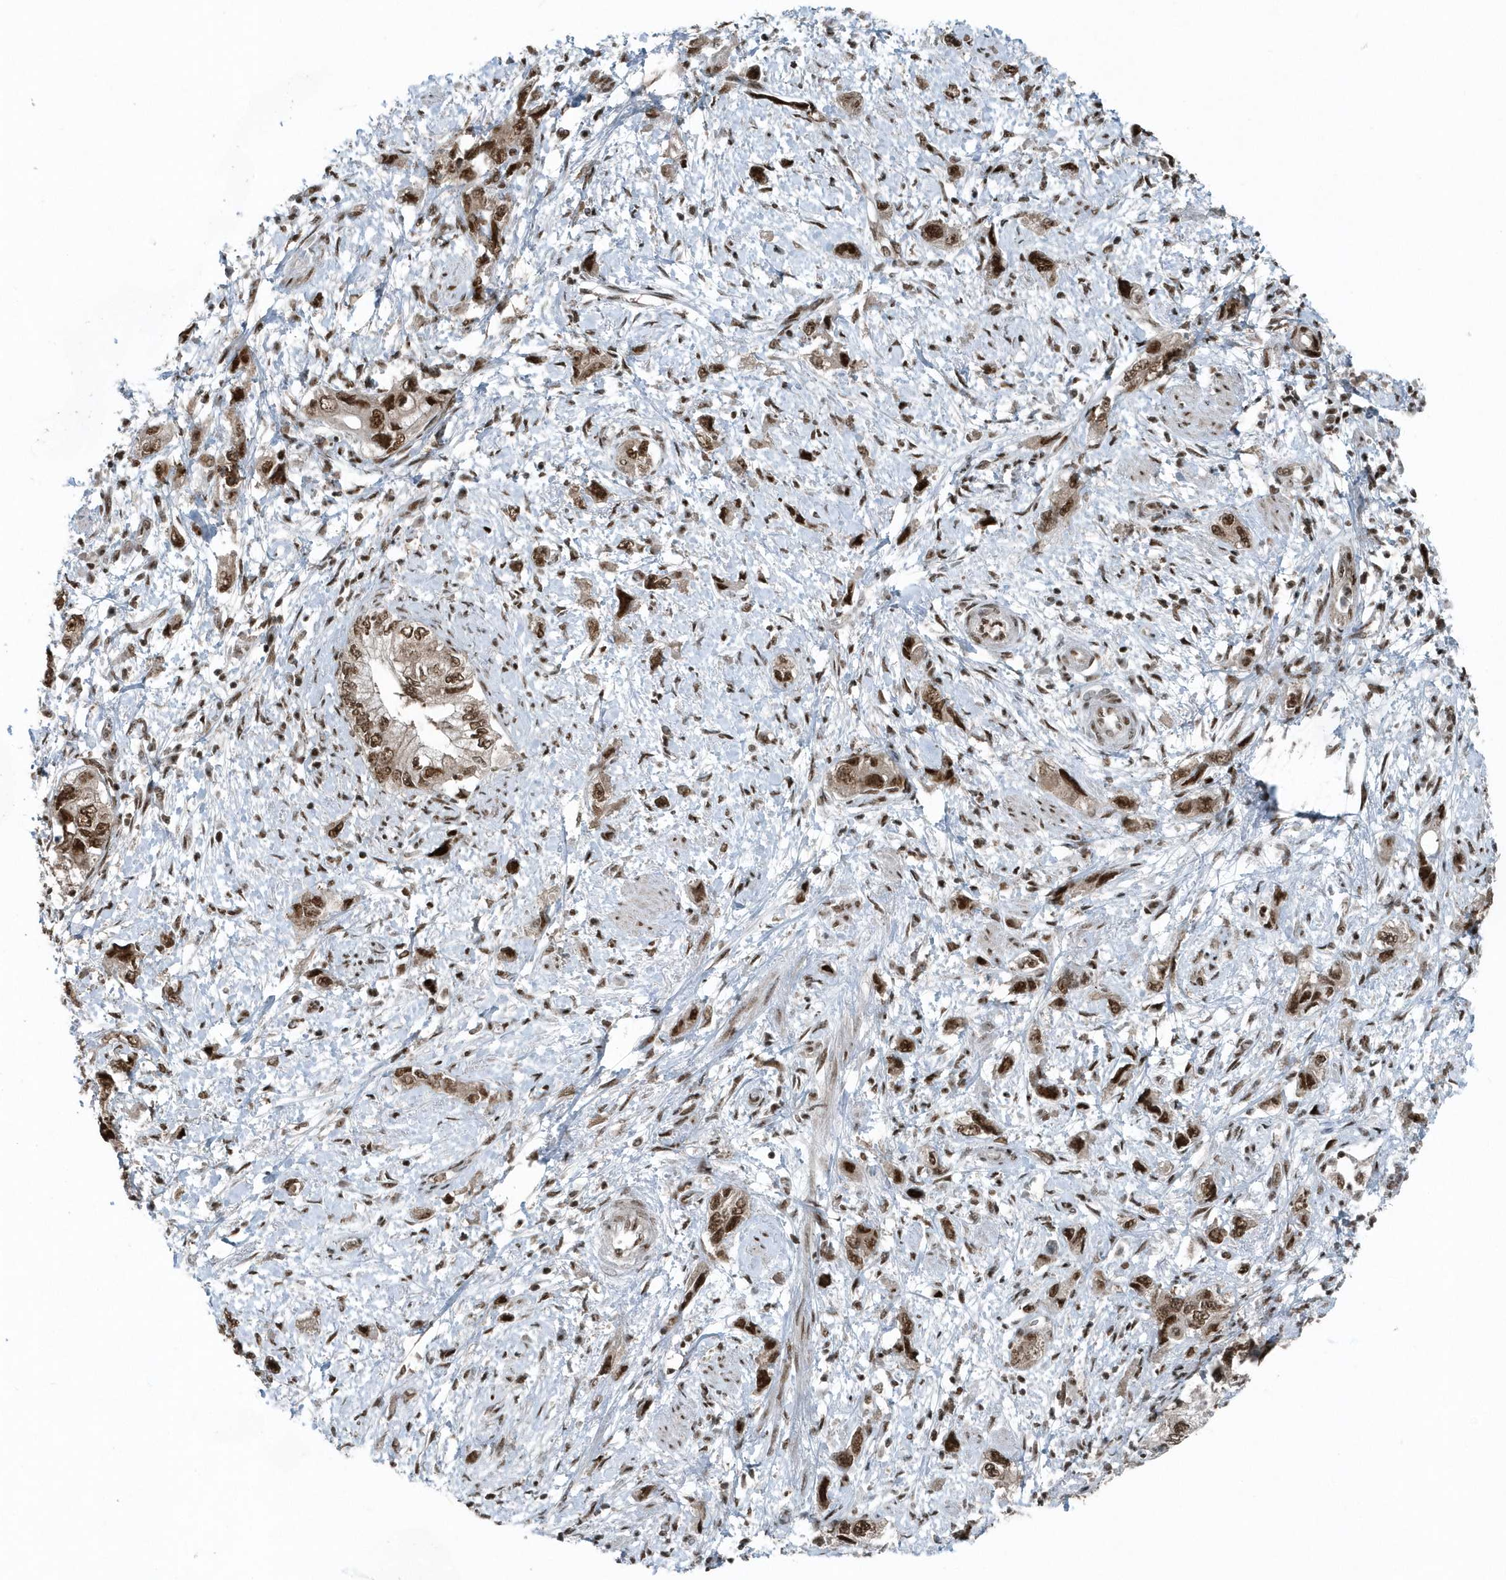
{"staining": {"intensity": "strong", "quantity": ">75%", "location": "nuclear"}, "tissue": "pancreatic cancer", "cell_type": "Tumor cells", "image_type": "cancer", "snomed": [{"axis": "morphology", "description": "Adenocarcinoma, NOS"}, {"axis": "topography", "description": "Pancreas"}], "caption": "Adenocarcinoma (pancreatic) stained with a protein marker exhibits strong staining in tumor cells.", "gene": "YTHDC1", "patient": {"sex": "female", "age": 73}}